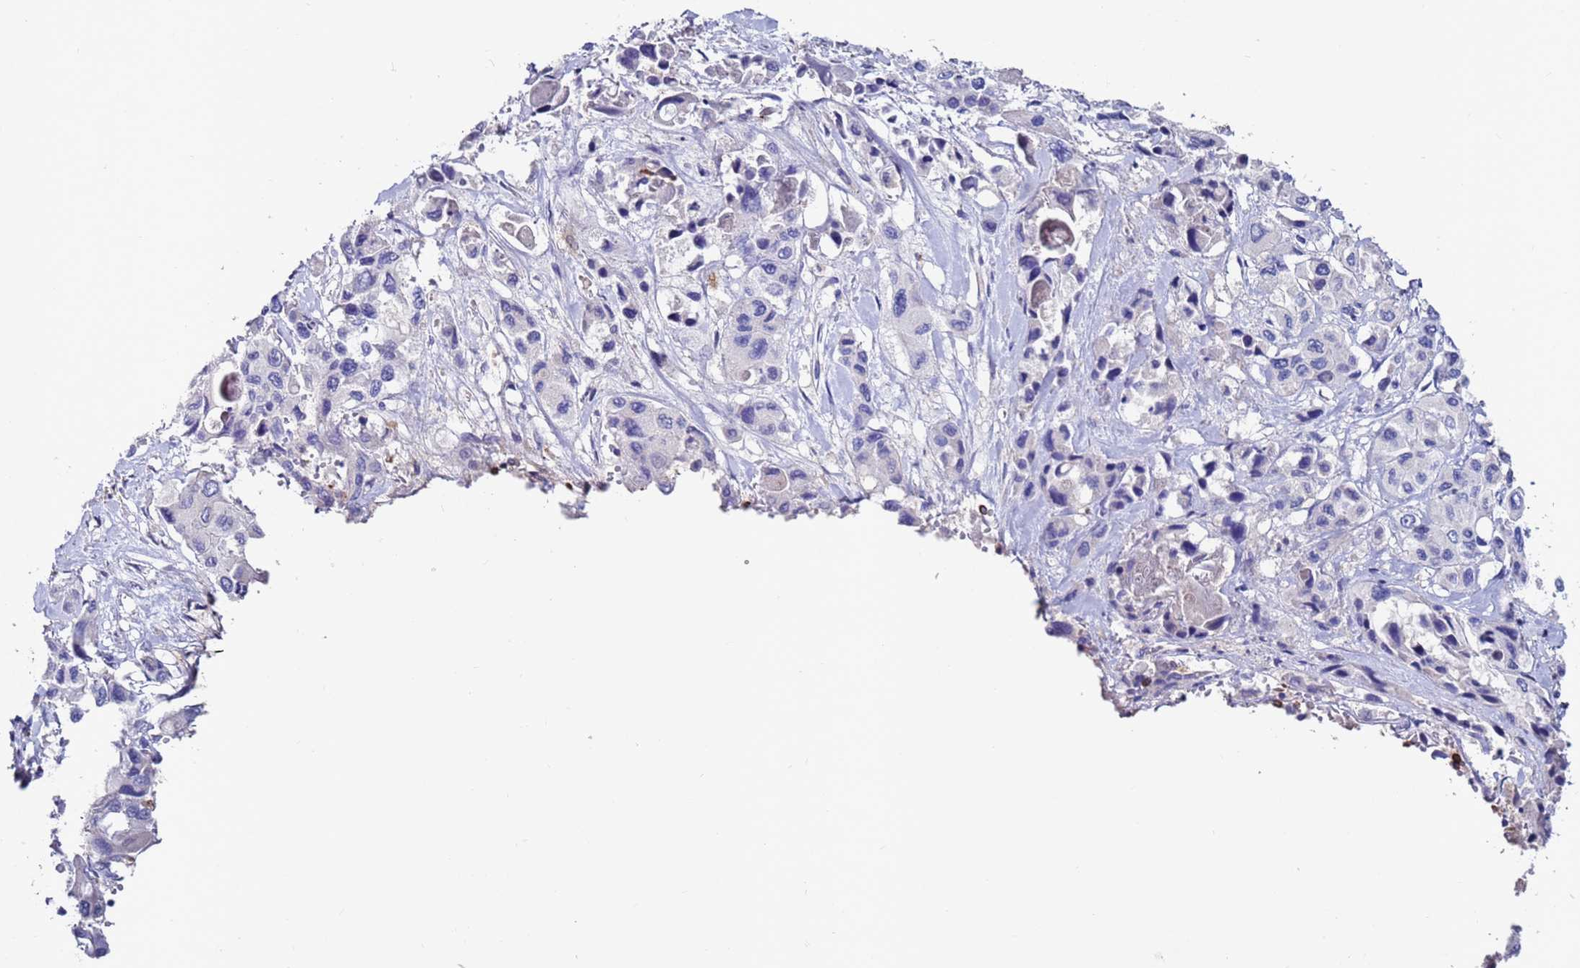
{"staining": {"intensity": "negative", "quantity": "none", "location": "none"}, "tissue": "pancreatic cancer", "cell_type": "Tumor cells", "image_type": "cancer", "snomed": [{"axis": "morphology", "description": "Adenocarcinoma, NOS"}, {"axis": "topography", "description": "Pancreas"}], "caption": "This is an immunohistochemistry histopathology image of human pancreatic cancer (adenocarcinoma). There is no staining in tumor cells.", "gene": "GREB1L", "patient": {"sex": "male", "age": 92}}